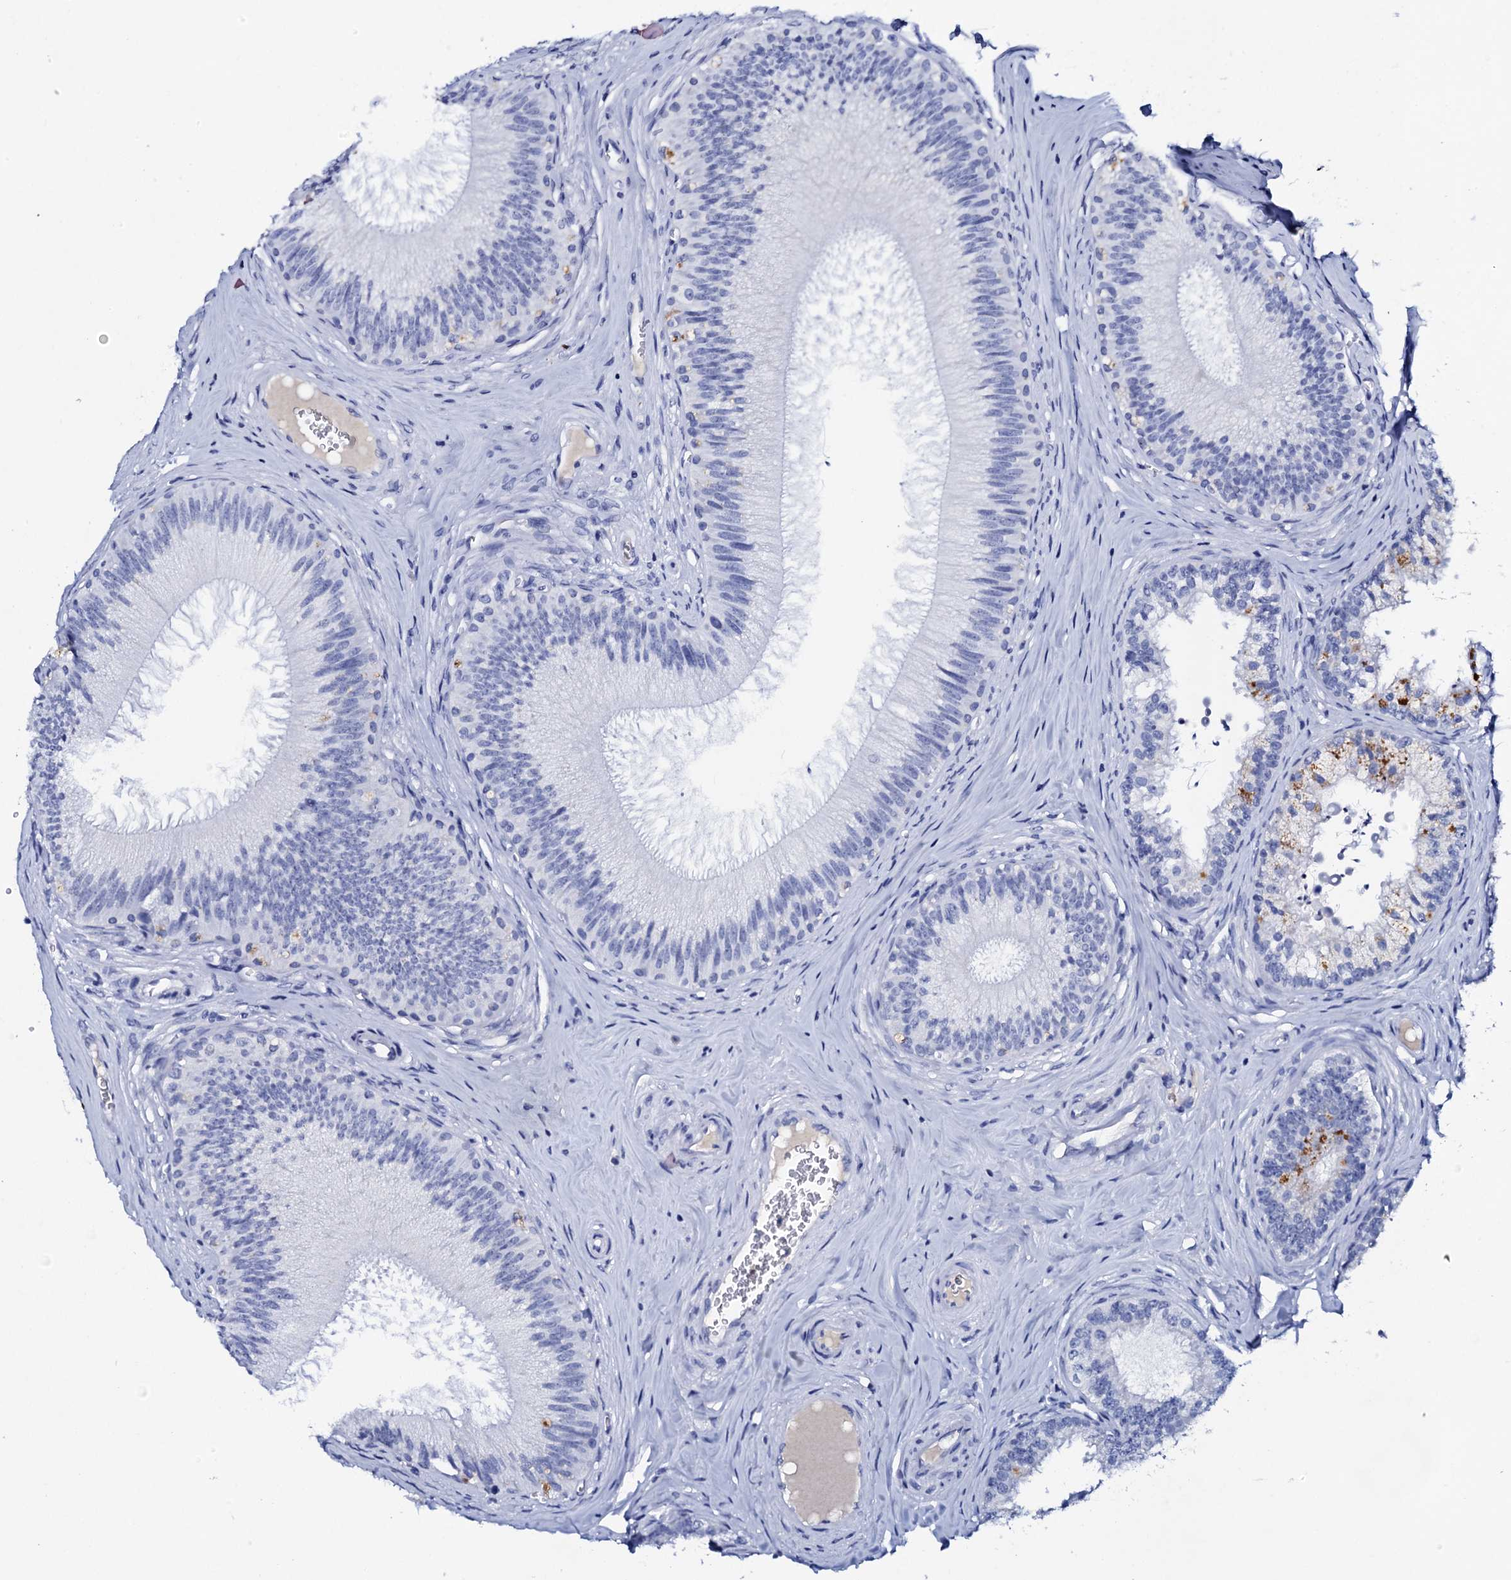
{"staining": {"intensity": "negative", "quantity": "none", "location": "none"}, "tissue": "epididymis", "cell_type": "Glandular cells", "image_type": "normal", "snomed": [{"axis": "morphology", "description": "Normal tissue, NOS"}, {"axis": "topography", "description": "Epididymis"}], "caption": "An immunohistochemistry (IHC) photomicrograph of unremarkable epididymis is shown. There is no staining in glandular cells of epididymis. The staining was performed using DAB (3,3'-diaminobenzidine) to visualize the protein expression in brown, while the nuclei were stained in blue with hematoxylin (Magnification: 20x).", "gene": "FBXL16", "patient": {"sex": "male", "age": 46}}